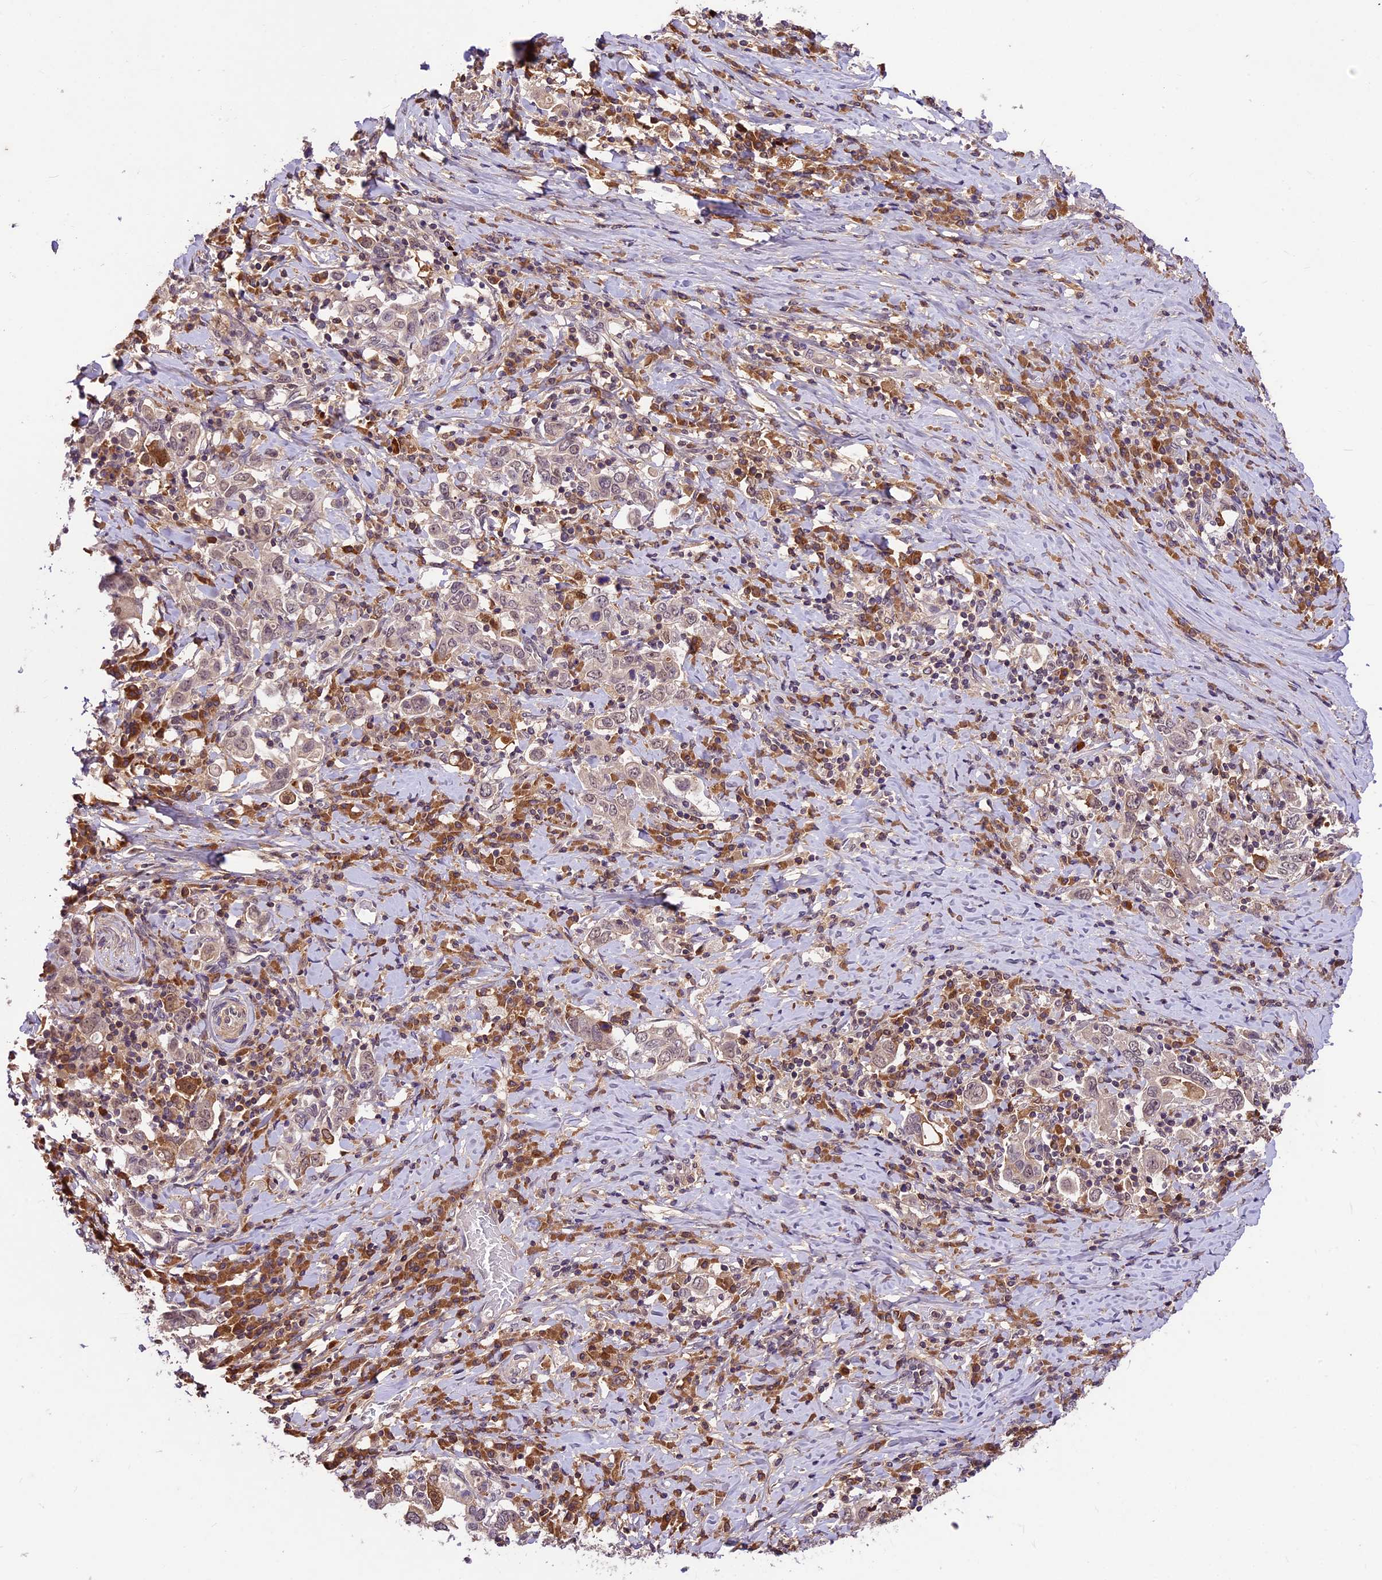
{"staining": {"intensity": "weak", "quantity": "25%-75%", "location": "cytoplasmic/membranous,nuclear"}, "tissue": "stomach cancer", "cell_type": "Tumor cells", "image_type": "cancer", "snomed": [{"axis": "morphology", "description": "Adenocarcinoma, NOS"}, {"axis": "topography", "description": "Stomach, upper"}, {"axis": "topography", "description": "Stomach"}], "caption": "This histopathology image reveals immunohistochemistry (IHC) staining of human adenocarcinoma (stomach), with low weak cytoplasmic/membranous and nuclear positivity in approximately 25%-75% of tumor cells.", "gene": "ATP10A", "patient": {"sex": "male", "age": 62}}